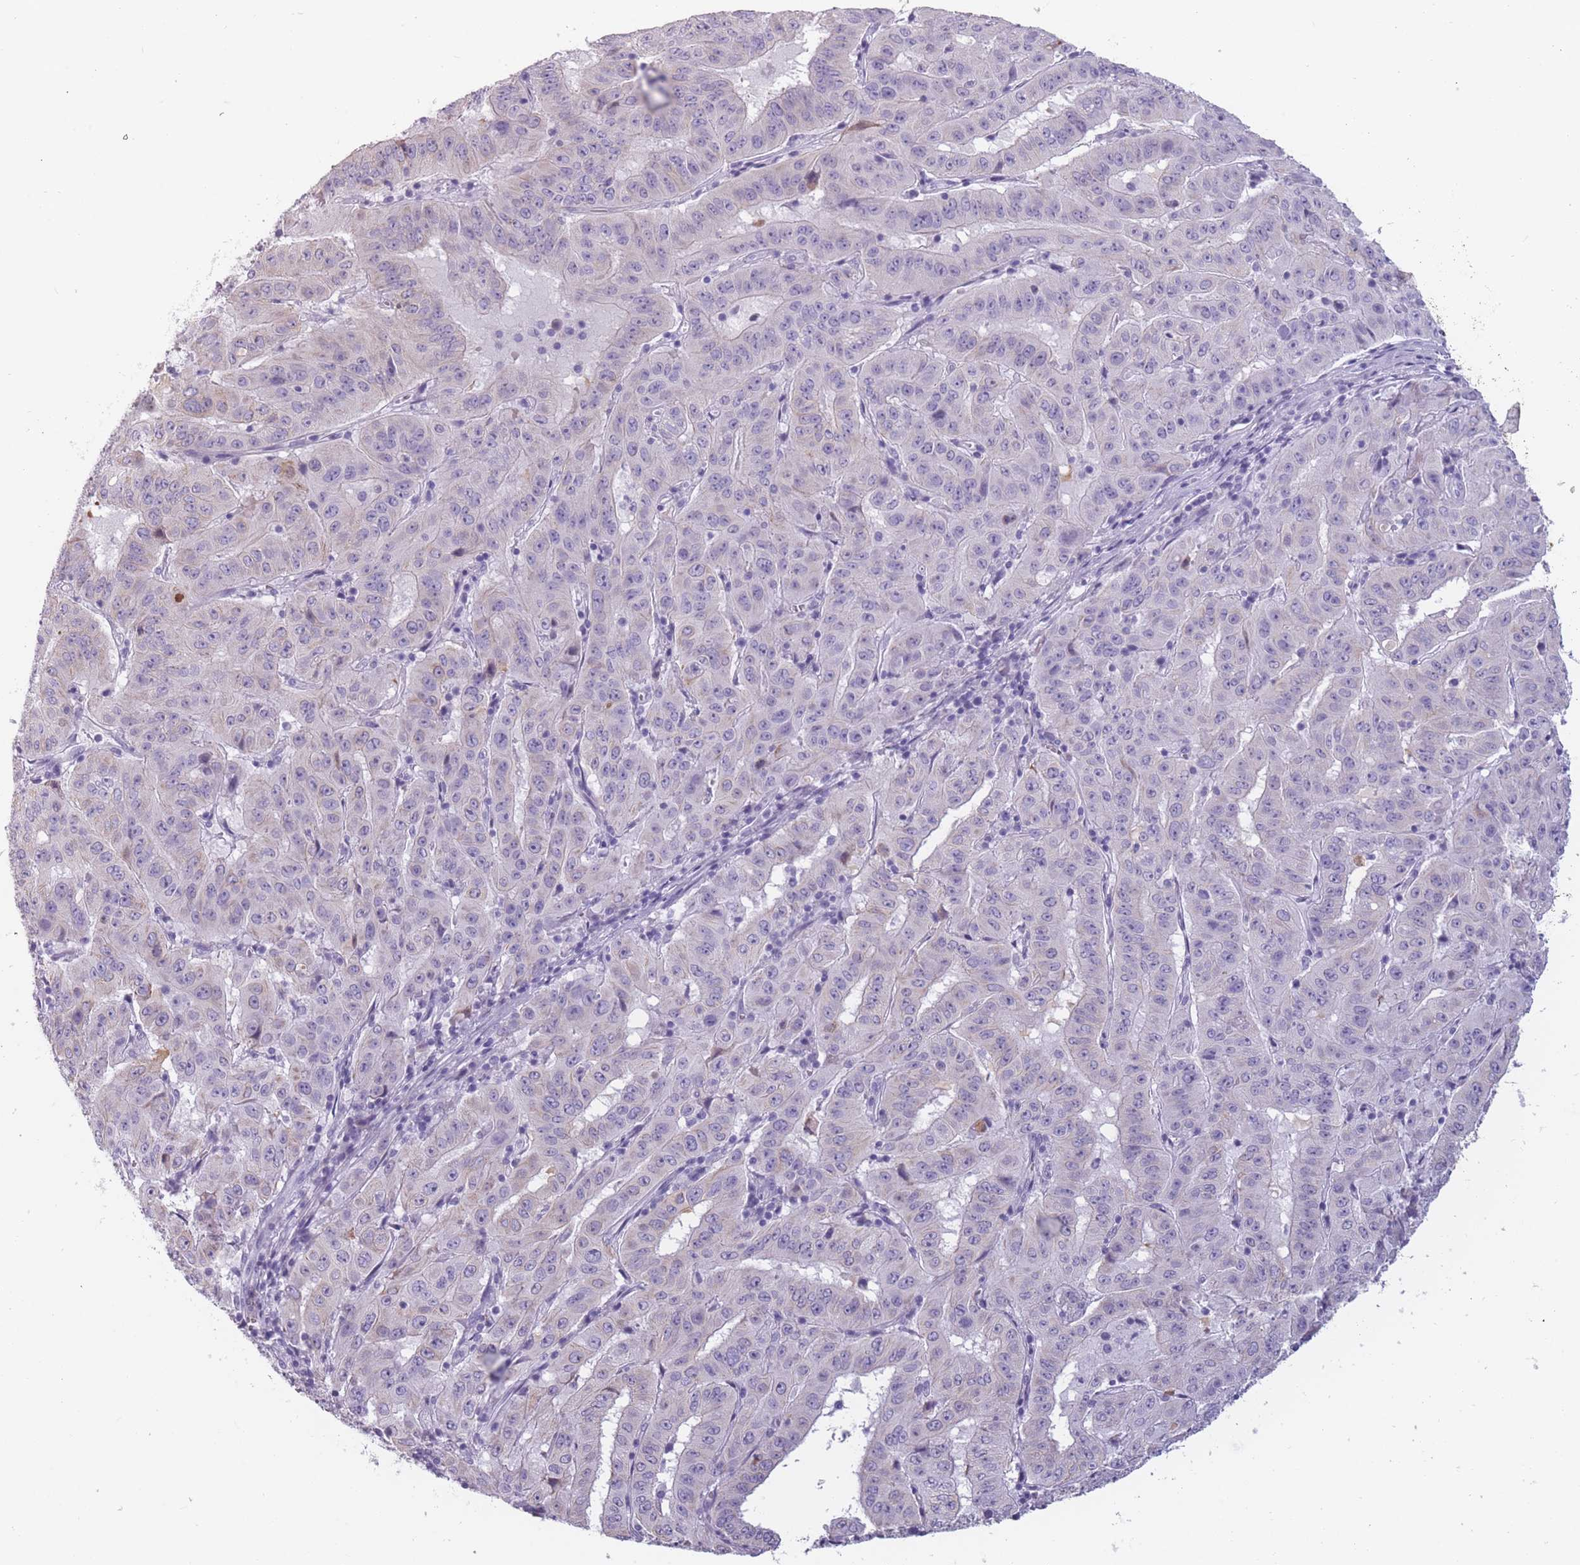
{"staining": {"intensity": "negative", "quantity": "none", "location": "none"}, "tissue": "pancreatic cancer", "cell_type": "Tumor cells", "image_type": "cancer", "snomed": [{"axis": "morphology", "description": "Adenocarcinoma, NOS"}, {"axis": "topography", "description": "Pancreas"}], "caption": "Photomicrograph shows no significant protein expression in tumor cells of pancreatic cancer (adenocarcinoma).", "gene": "PPFIA3", "patient": {"sex": "male", "age": 63}}